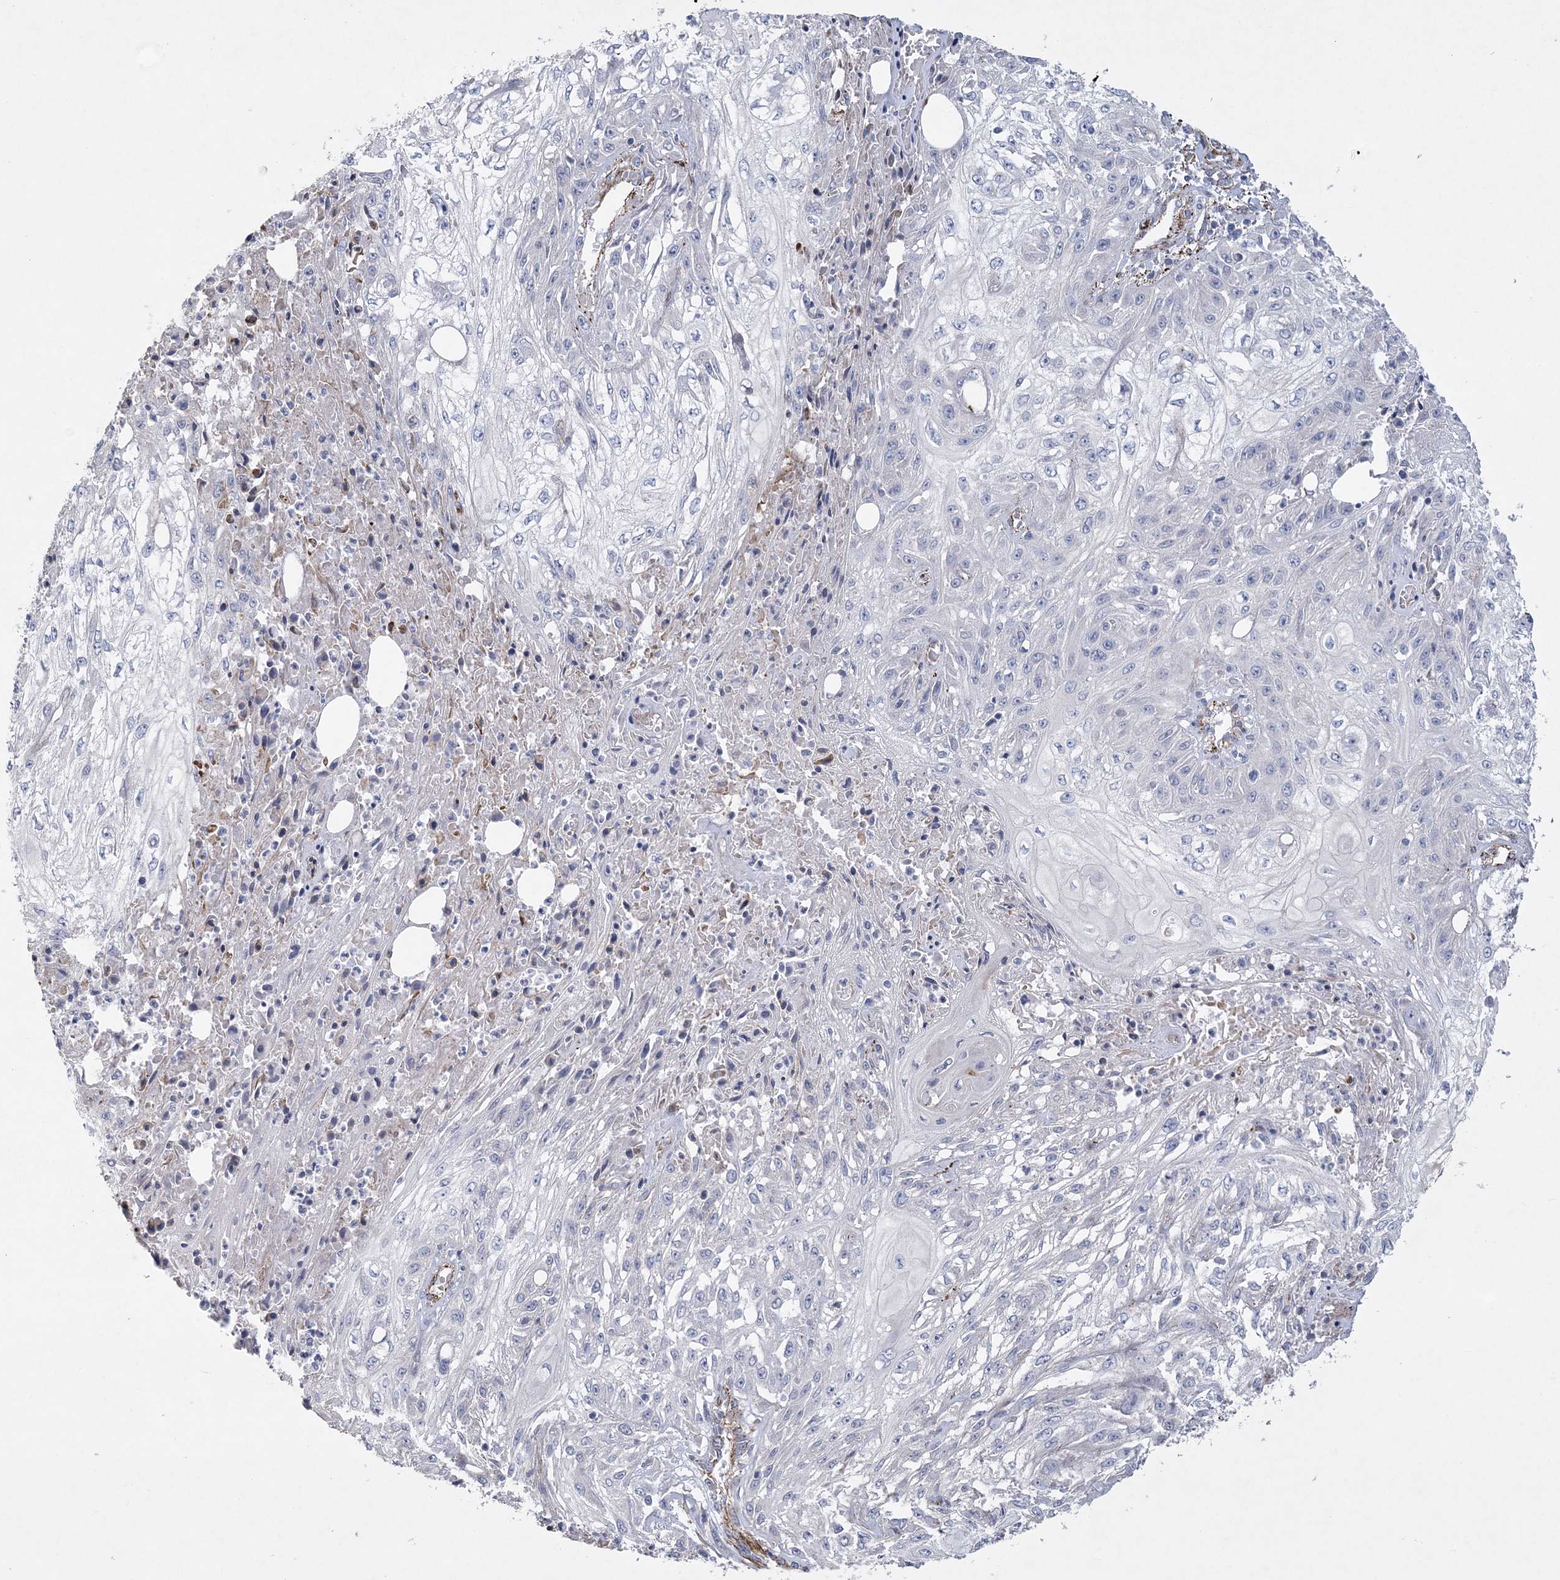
{"staining": {"intensity": "negative", "quantity": "none", "location": "none"}, "tissue": "skin cancer", "cell_type": "Tumor cells", "image_type": "cancer", "snomed": [{"axis": "morphology", "description": "Squamous cell carcinoma, NOS"}, {"axis": "morphology", "description": "Squamous cell carcinoma, metastatic, NOS"}, {"axis": "topography", "description": "Skin"}, {"axis": "topography", "description": "Lymph node"}], "caption": "There is no significant expression in tumor cells of skin cancer (metastatic squamous cell carcinoma).", "gene": "ARSJ", "patient": {"sex": "male", "age": 75}}